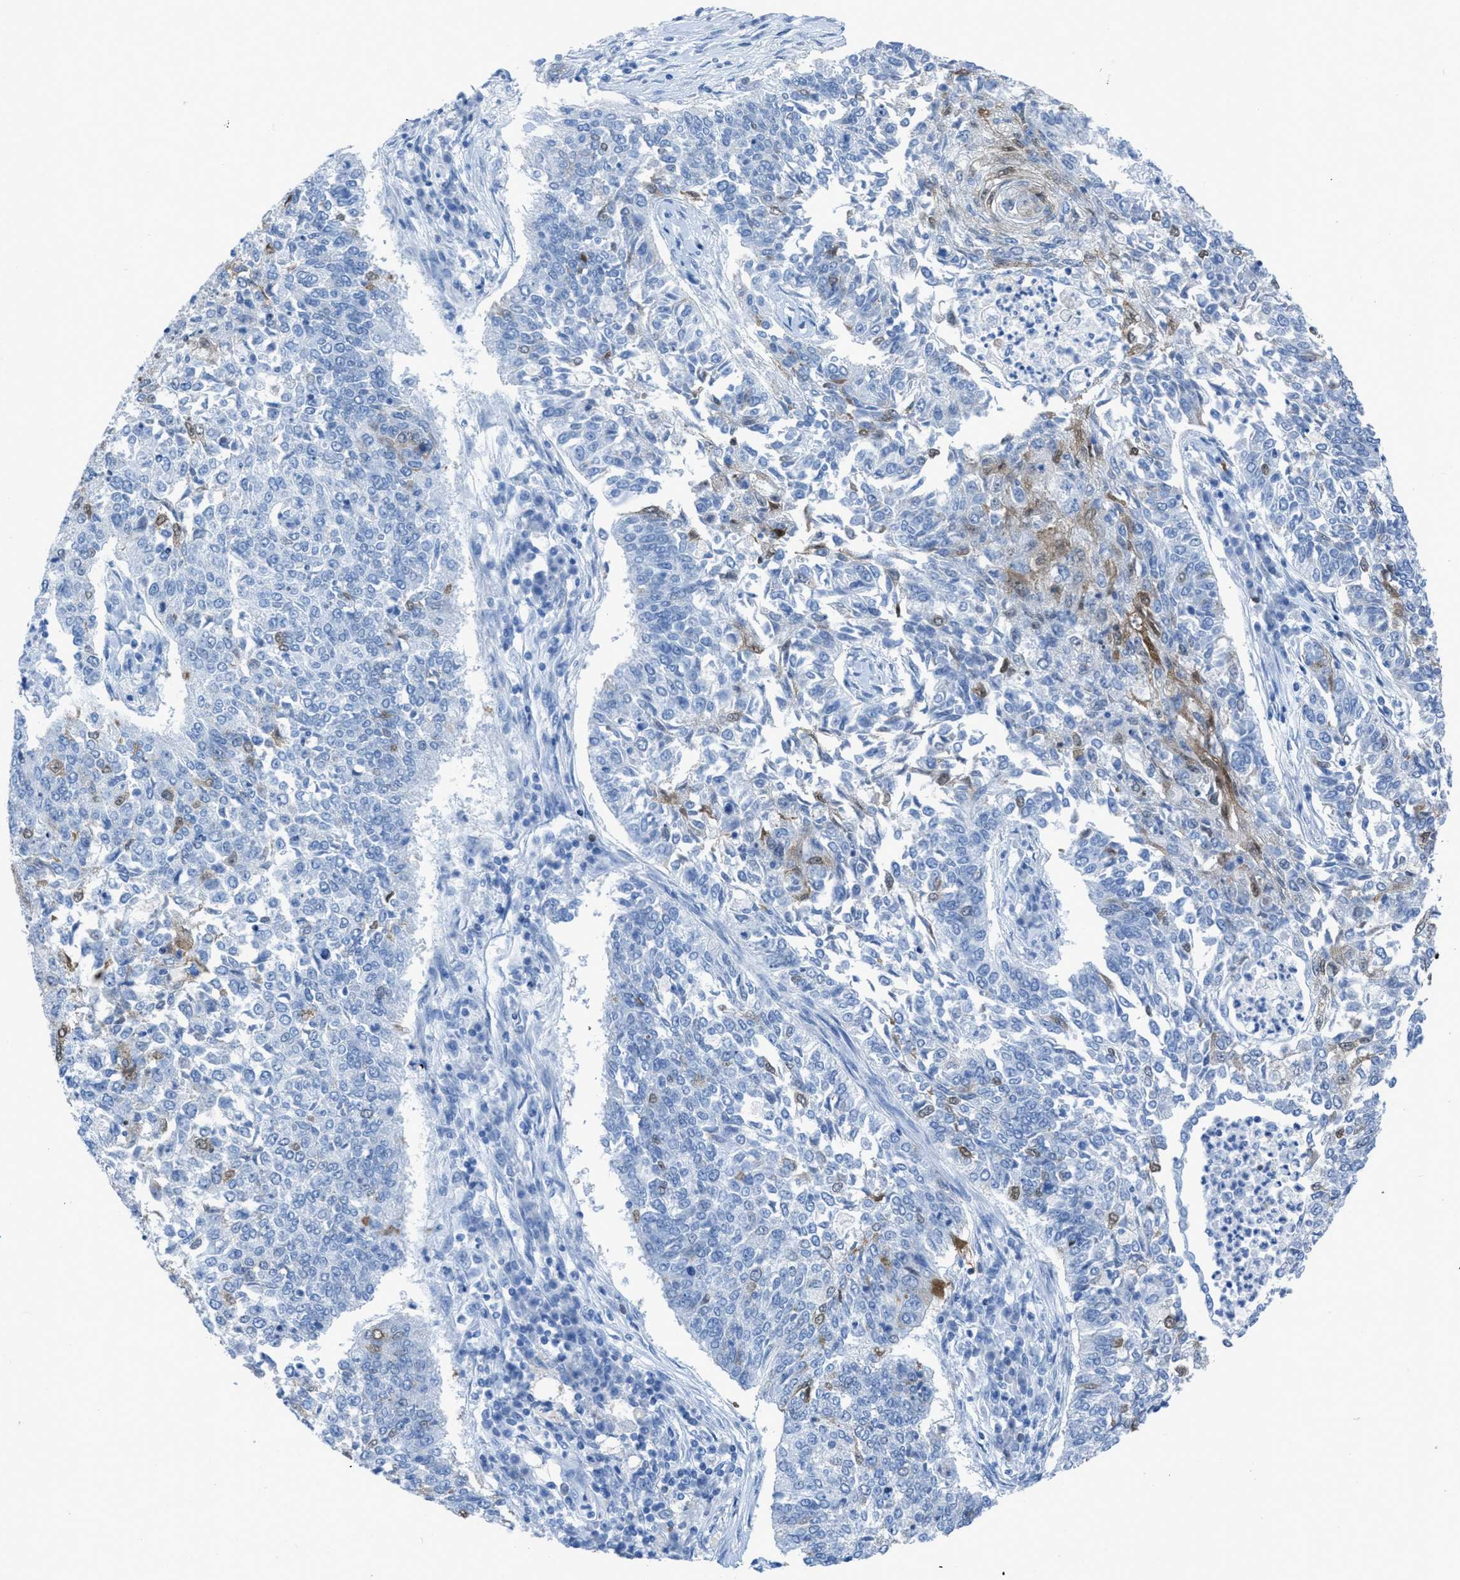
{"staining": {"intensity": "moderate", "quantity": "<25%", "location": "cytoplasmic/membranous,nuclear"}, "tissue": "lung cancer", "cell_type": "Tumor cells", "image_type": "cancer", "snomed": [{"axis": "morphology", "description": "Normal tissue, NOS"}, {"axis": "morphology", "description": "Squamous cell carcinoma, NOS"}, {"axis": "topography", "description": "Cartilage tissue"}, {"axis": "topography", "description": "Bronchus"}, {"axis": "topography", "description": "Lung"}], "caption": "IHC (DAB (3,3'-diaminobenzidine)) staining of lung cancer shows moderate cytoplasmic/membranous and nuclear protein expression in approximately <25% of tumor cells.", "gene": "CDKN2A", "patient": {"sex": "female", "age": 49}}